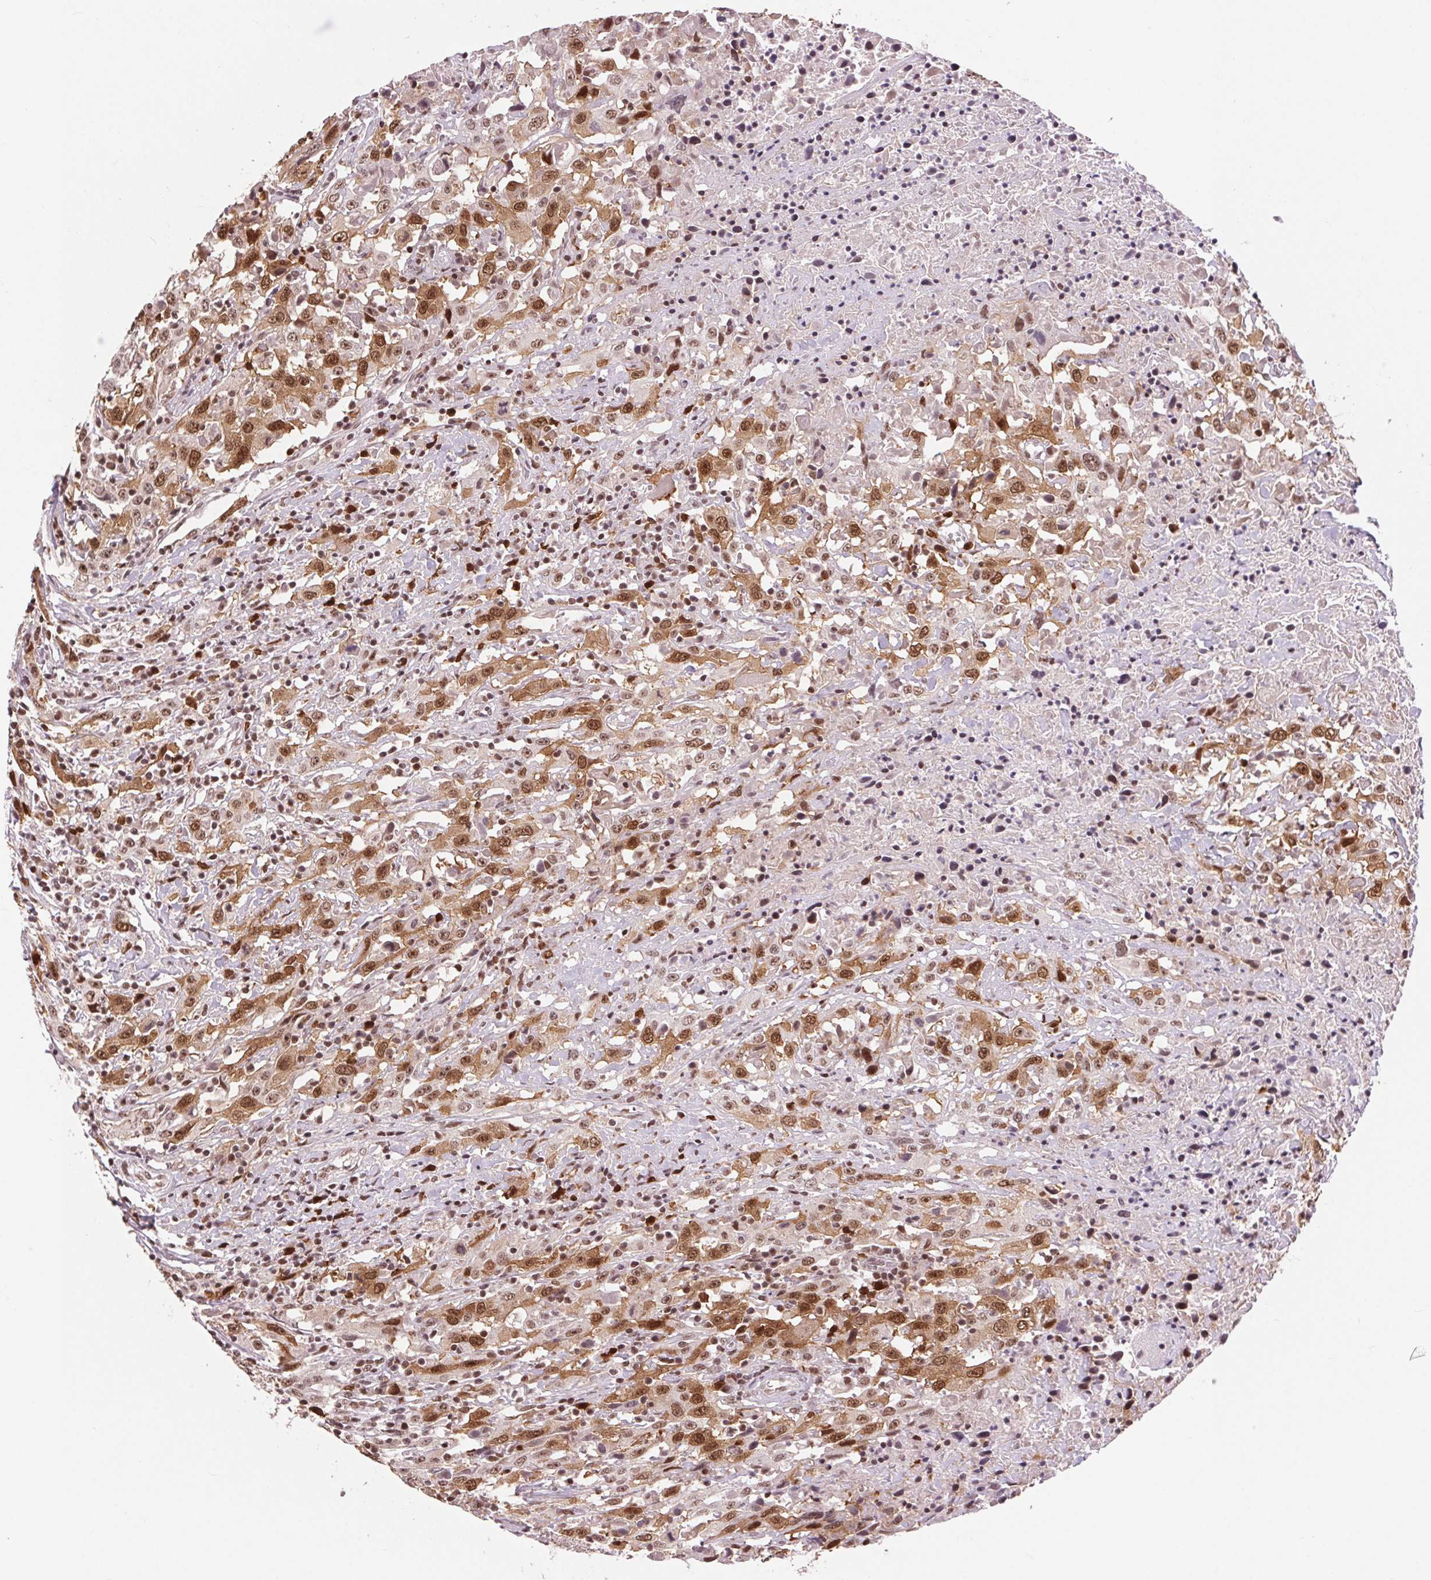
{"staining": {"intensity": "moderate", "quantity": ">75%", "location": "cytoplasmic/membranous,nuclear"}, "tissue": "urothelial cancer", "cell_type": "Tumor cells", "image_type": "cancer", "snomed": [{"axis": "morphology", "description": "Urothelial carcinoma, High grade"}, {"axis": "topography", "description": "Urinary bladder"}], "caption": "A high-resolution photomicrograph shows immunohistochemistry (IHC) staining of urothelial cancer, which displays moderate cytoplasmic/membranous and nuclear staining in about >75% of tumor cells.", "gene": "CD2BP2", "patient": {"sex": "male", "age": 61}}